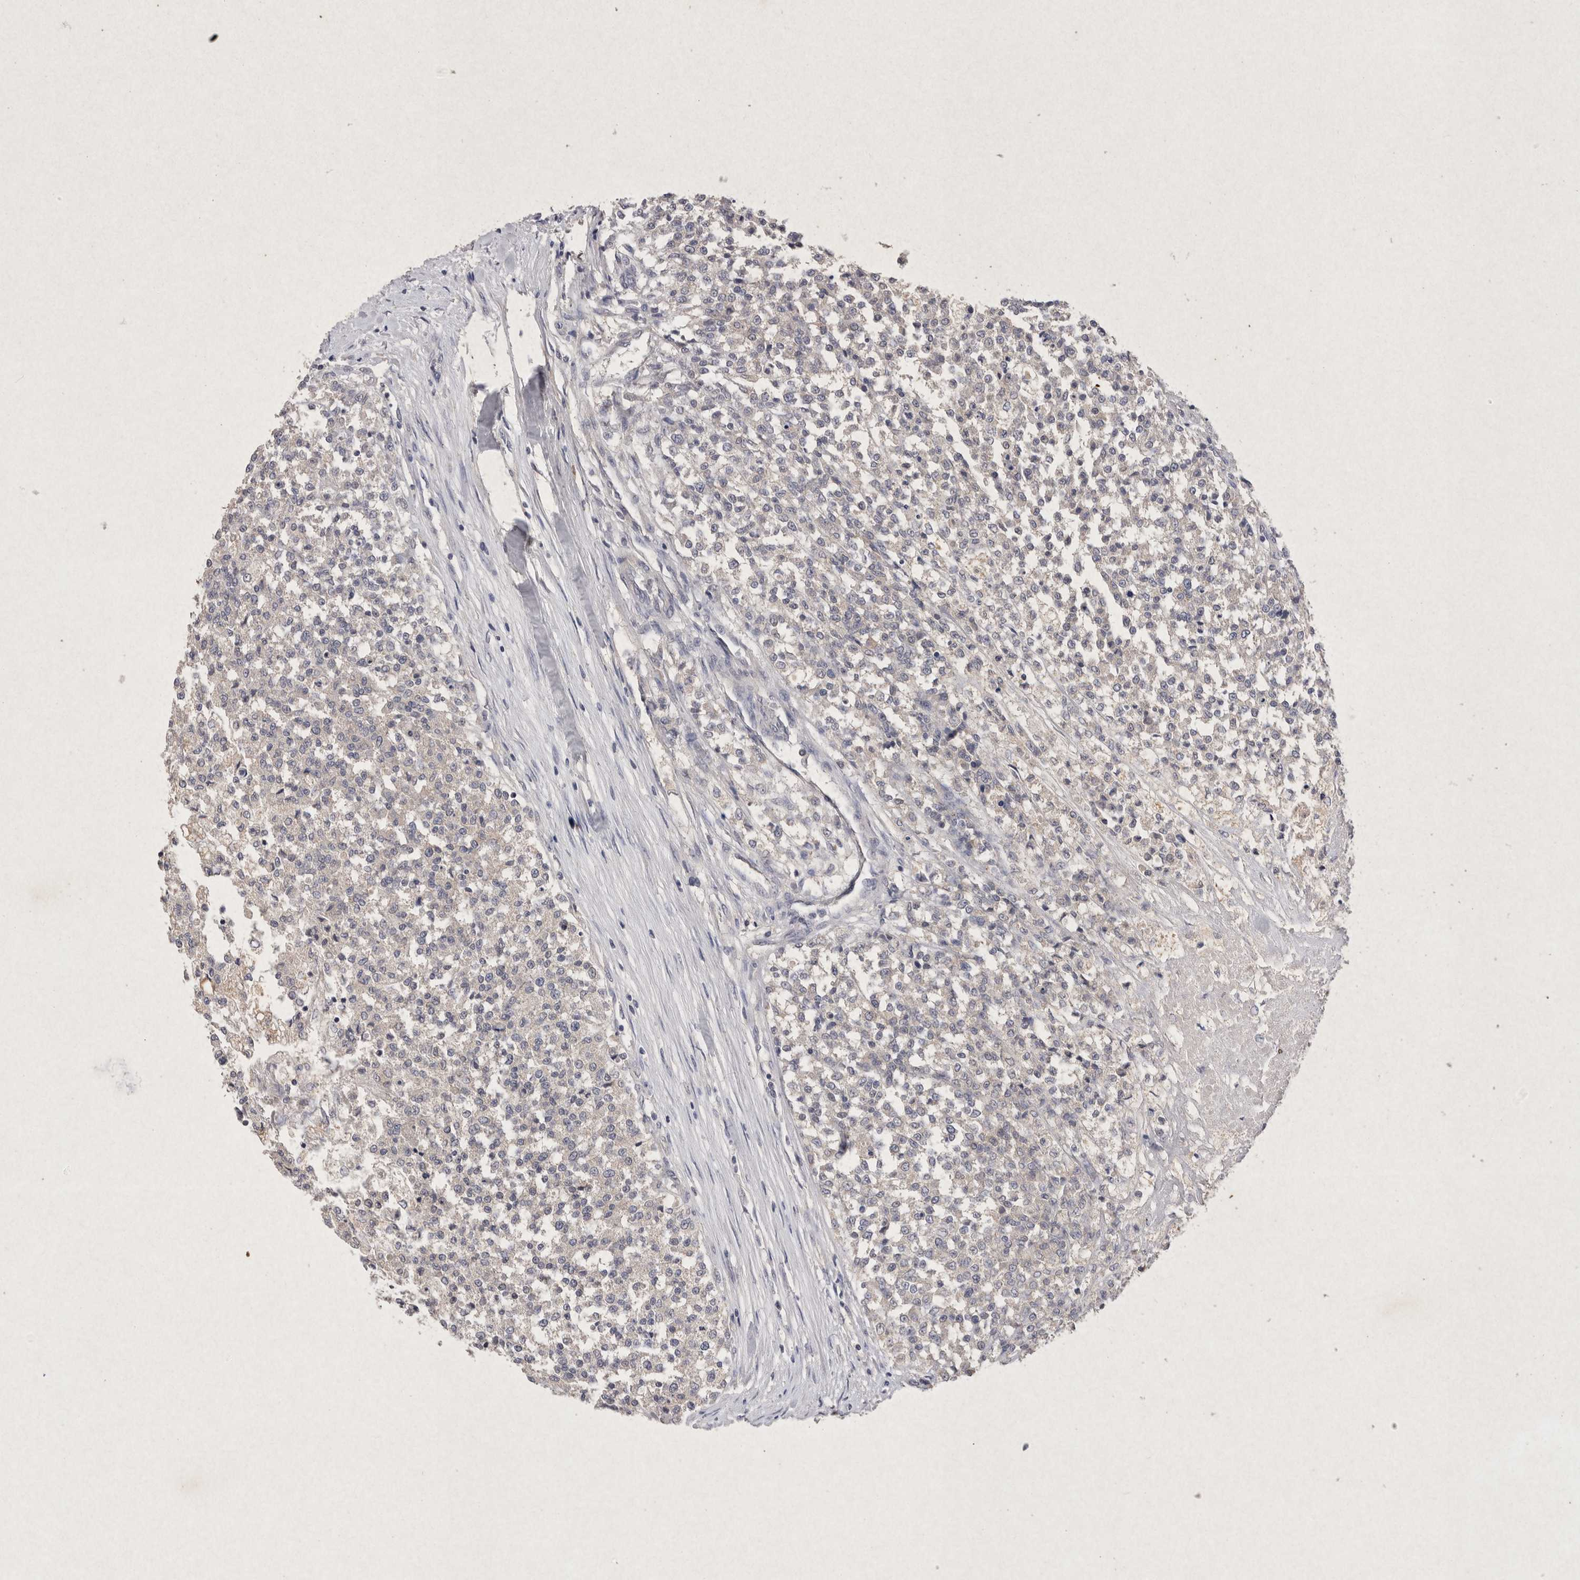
{"staining": {"intensity": "negative", "quantity": "none", "location": "none"}, "tissue": "testis cancer", "cell_type": "Tumor cells", "image_type": "cancer", "snomed": [{"axis": "morphology", "description": "Seminoma, NOS"}, {"axis": "topography", "description": "Testis"}], "caption": "IHC of testis cancer displays no positivity in tumor cells.", "gene": "RASSF3", "patient": {"sex": "male", "age": 59}}